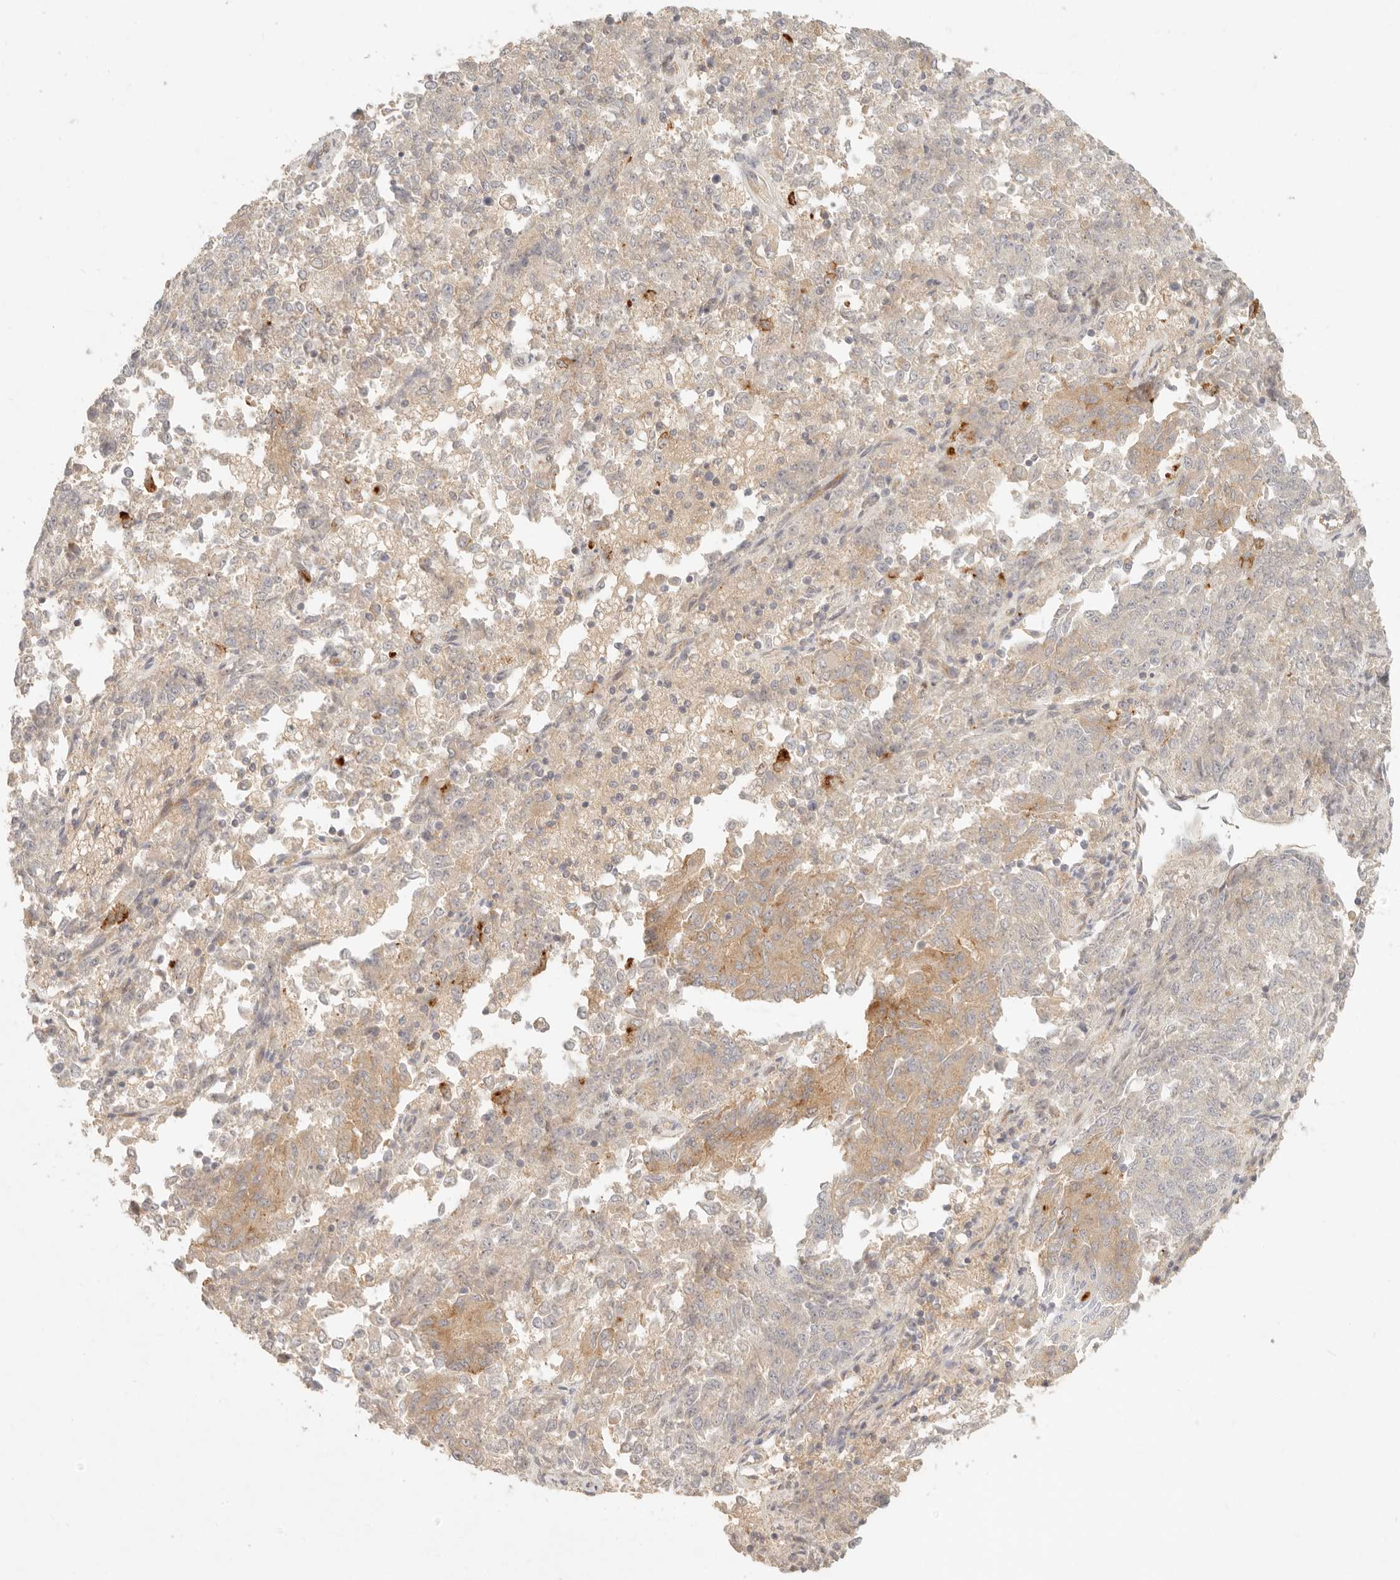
{"staining": {"intensity": "moderate", "quantity": "<25%", "location": "cytoplasmic/membranous"}, "tissue": "endometrial cancer", "cell_type": "Tumor cells", "image_type": "cancer", "snomed": [{"axis": "morphology", "description": "Adenocarcinoma, NOS"}, {"axis": "topography", "description": "Endometrium"}], "caption": "Immunohistochemistry image of human adenocarcinoma (endometrial) stained for a protein (brown), which reveals low levels of moderate cytoplasmic/membranous positivity in approximately <25% of tumor cells.", "gene": "PPP1R3B", "patient": {"sex": "female", "age": 80}}